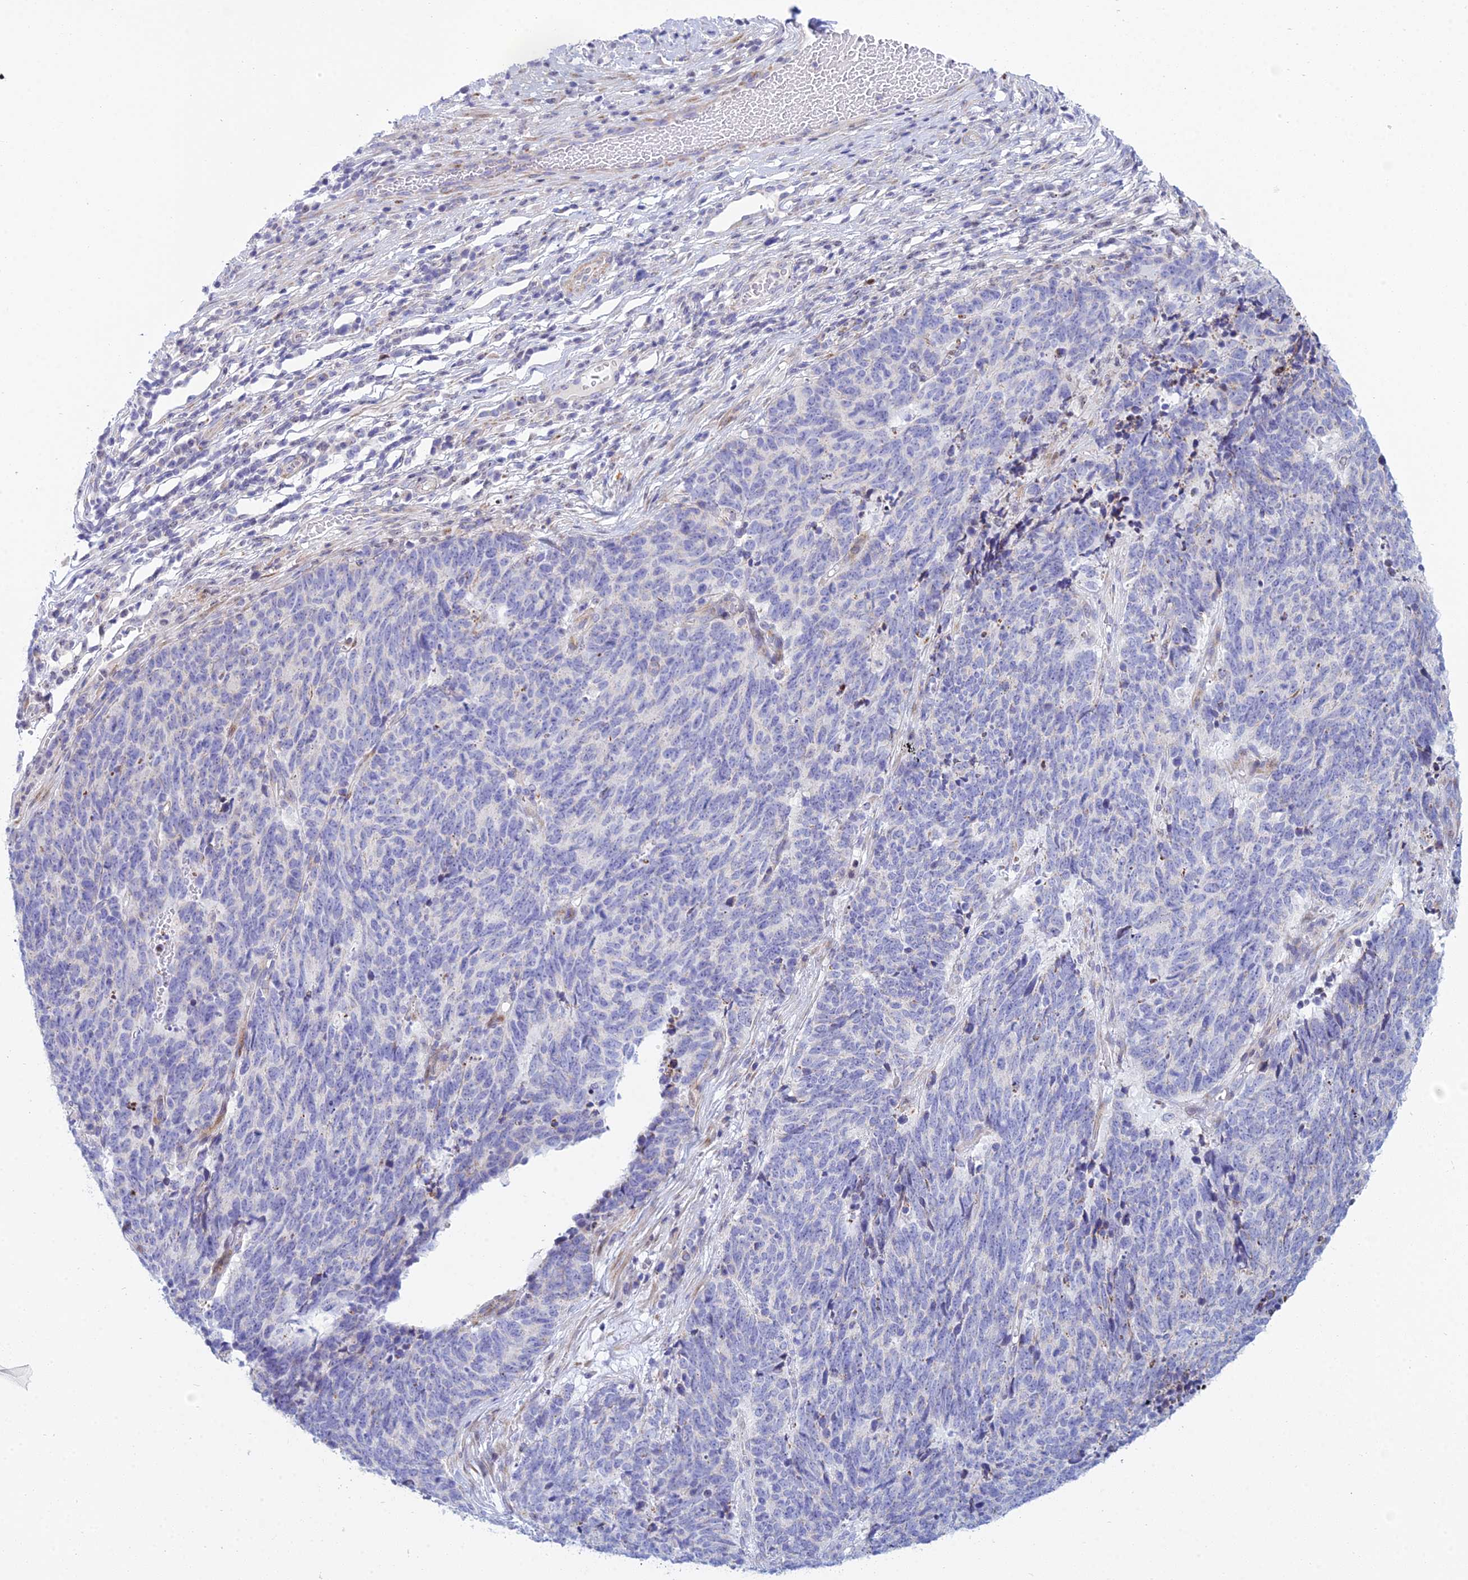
{"staining": {"intensity": "negative", "quantity": "none", "location": "none"}, "tissue": "cervical cancer", "cell_type": "Tumor cells", "image_type": "cancer", "snomed": [{"axis": "morphology", "description": "Squamous cell carcinoma, NOS"}, {"axis": "topography", "description": "Cervix"}], "caption": "Tumor cells are negative for protein expression in human squamous cell carcinoma (cervical).", "gene": "PRR13", "patient": {"sex": "female", "age": 29}}